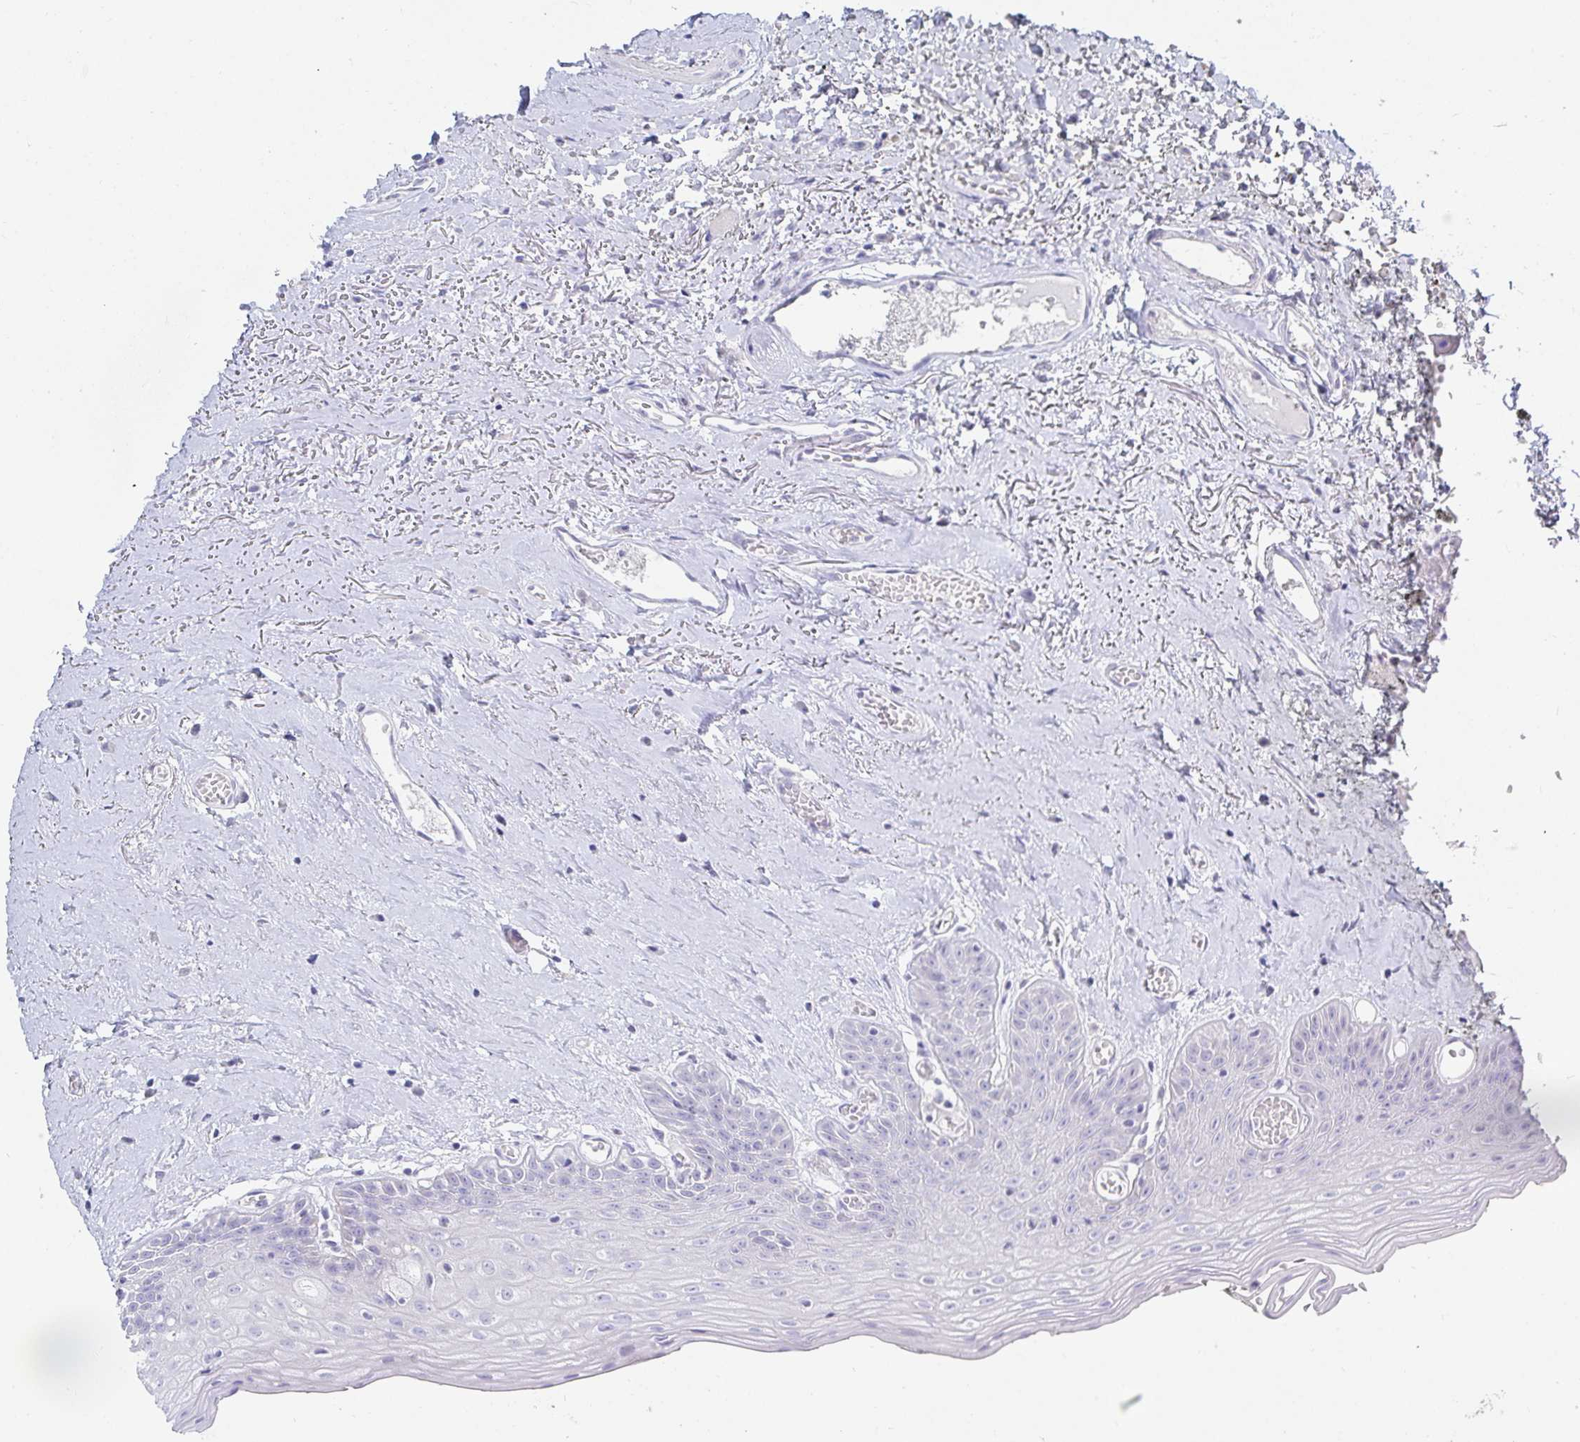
{"staining": {"intensity": "negative", "quantity": "none", "location": "none"}, "tissue": "oral mucosa", "cell_type": "Squamous epithelial cells", "image_type": "normal", "snomed": [{"axis": "morphology", "description": "Normal tissue, NOS"}, {"axis": "morphology", "description": "Squamous cell carcinoma, NOS"}, {"axis": "topography", "description": "Oral tissue"}, {"axis": "topography", "description": "Peripheral nerve tissue"}, {"axis": "topography", "description": "Head-Neck"}], "caption": "Immunohistochemistry photomicrograph of benign human oral mucosa stained for a protein (brown), which demonstrates no staining in squamous epithelial cells.", "gene": "OR10K1", "patient": {"sex": "female", "age": 59}}